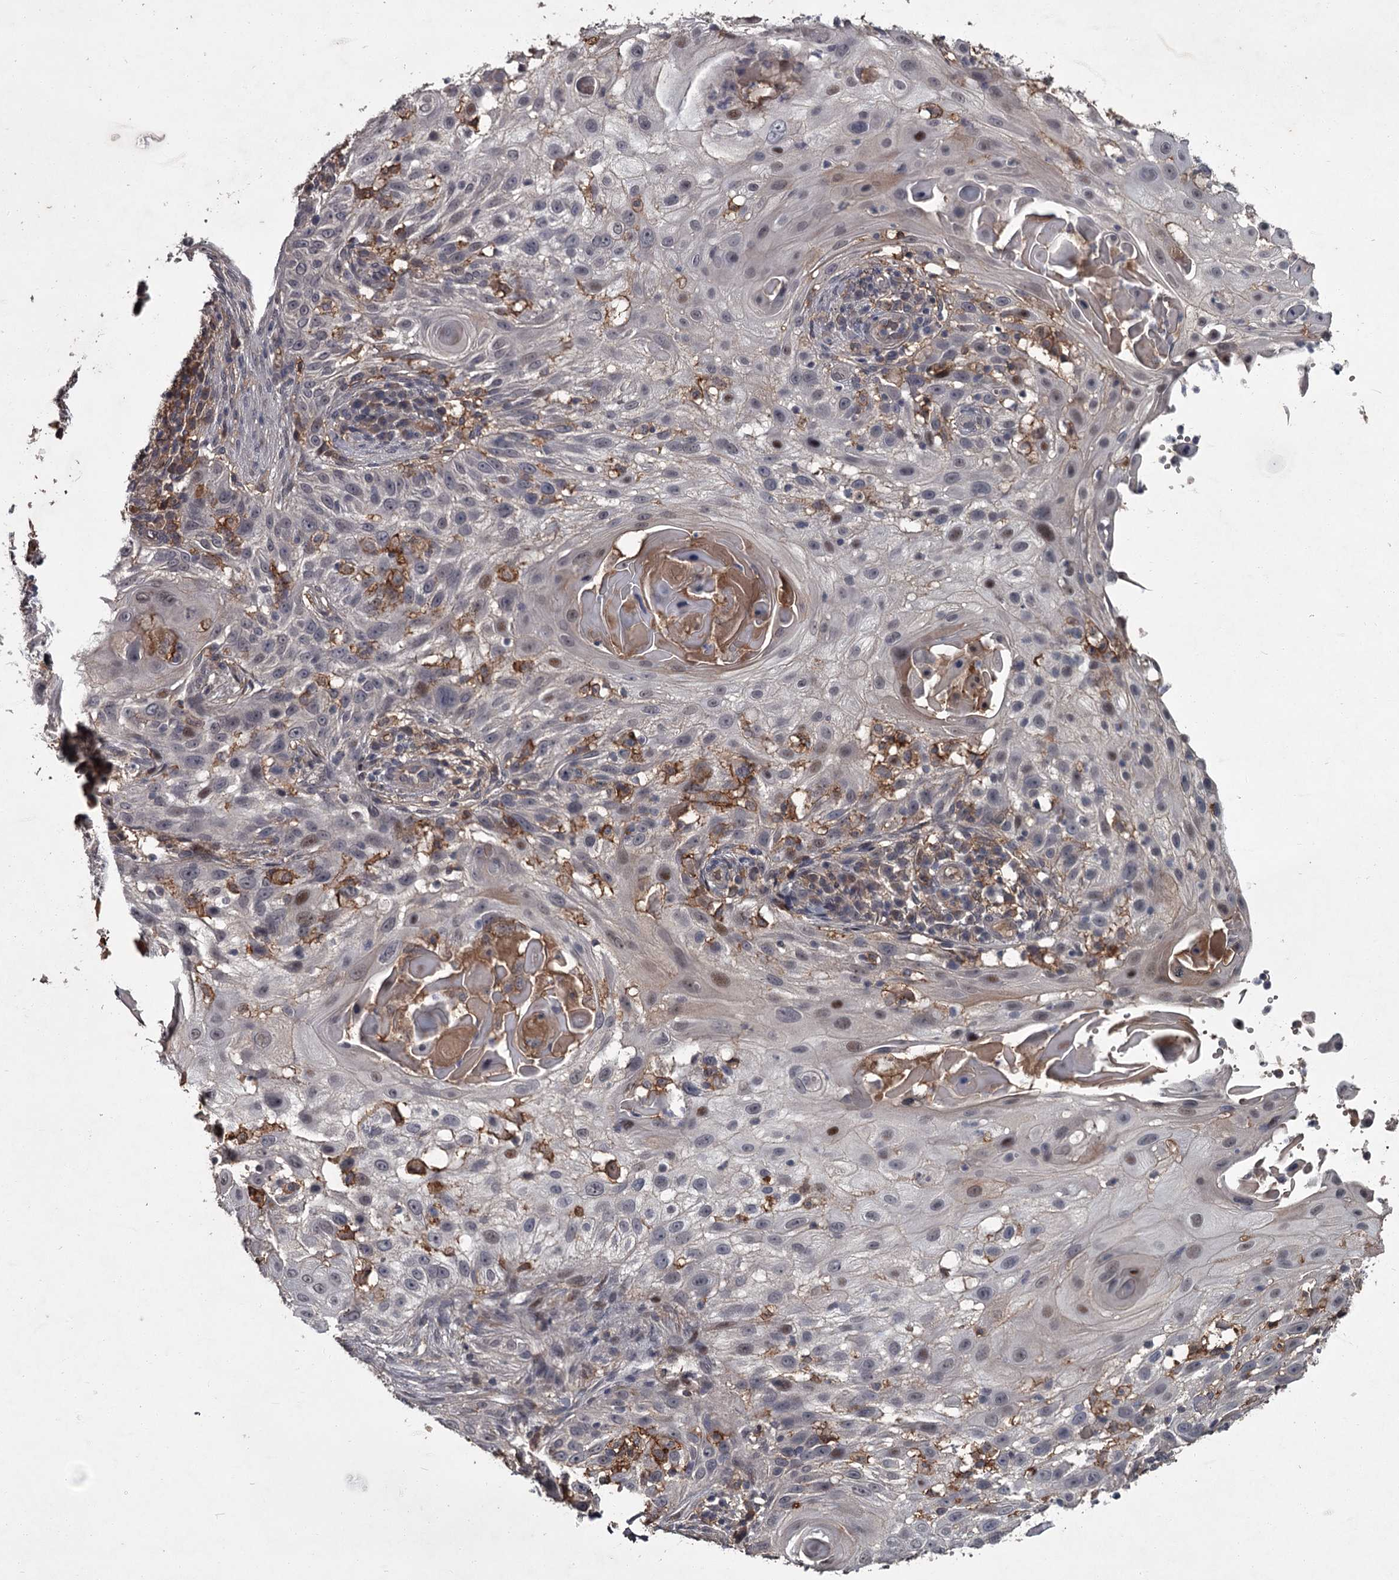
{"staining": {"intensity": "moderate", "quantity": "<25%", "location": "cytoplasmic/membranous,nuclear"}, "tissue": "skin cancer", "cell_type": "Tumor cells", "image_type": "cancer", "snomed": [{"axis": "morphology", "description": "Squamous cell carcinoma, NOS"}, {"axis": "topography", "description": "Skin"}], "caption": "A low amount of moderate cytoplasmic/membranous and nuclear staining is present in approximately <25% of tumor cells in squamous cell carcinoma (skin) tissue.", "gene": "FLVCR2", "patient": {"sex": "female", "age": 44}}